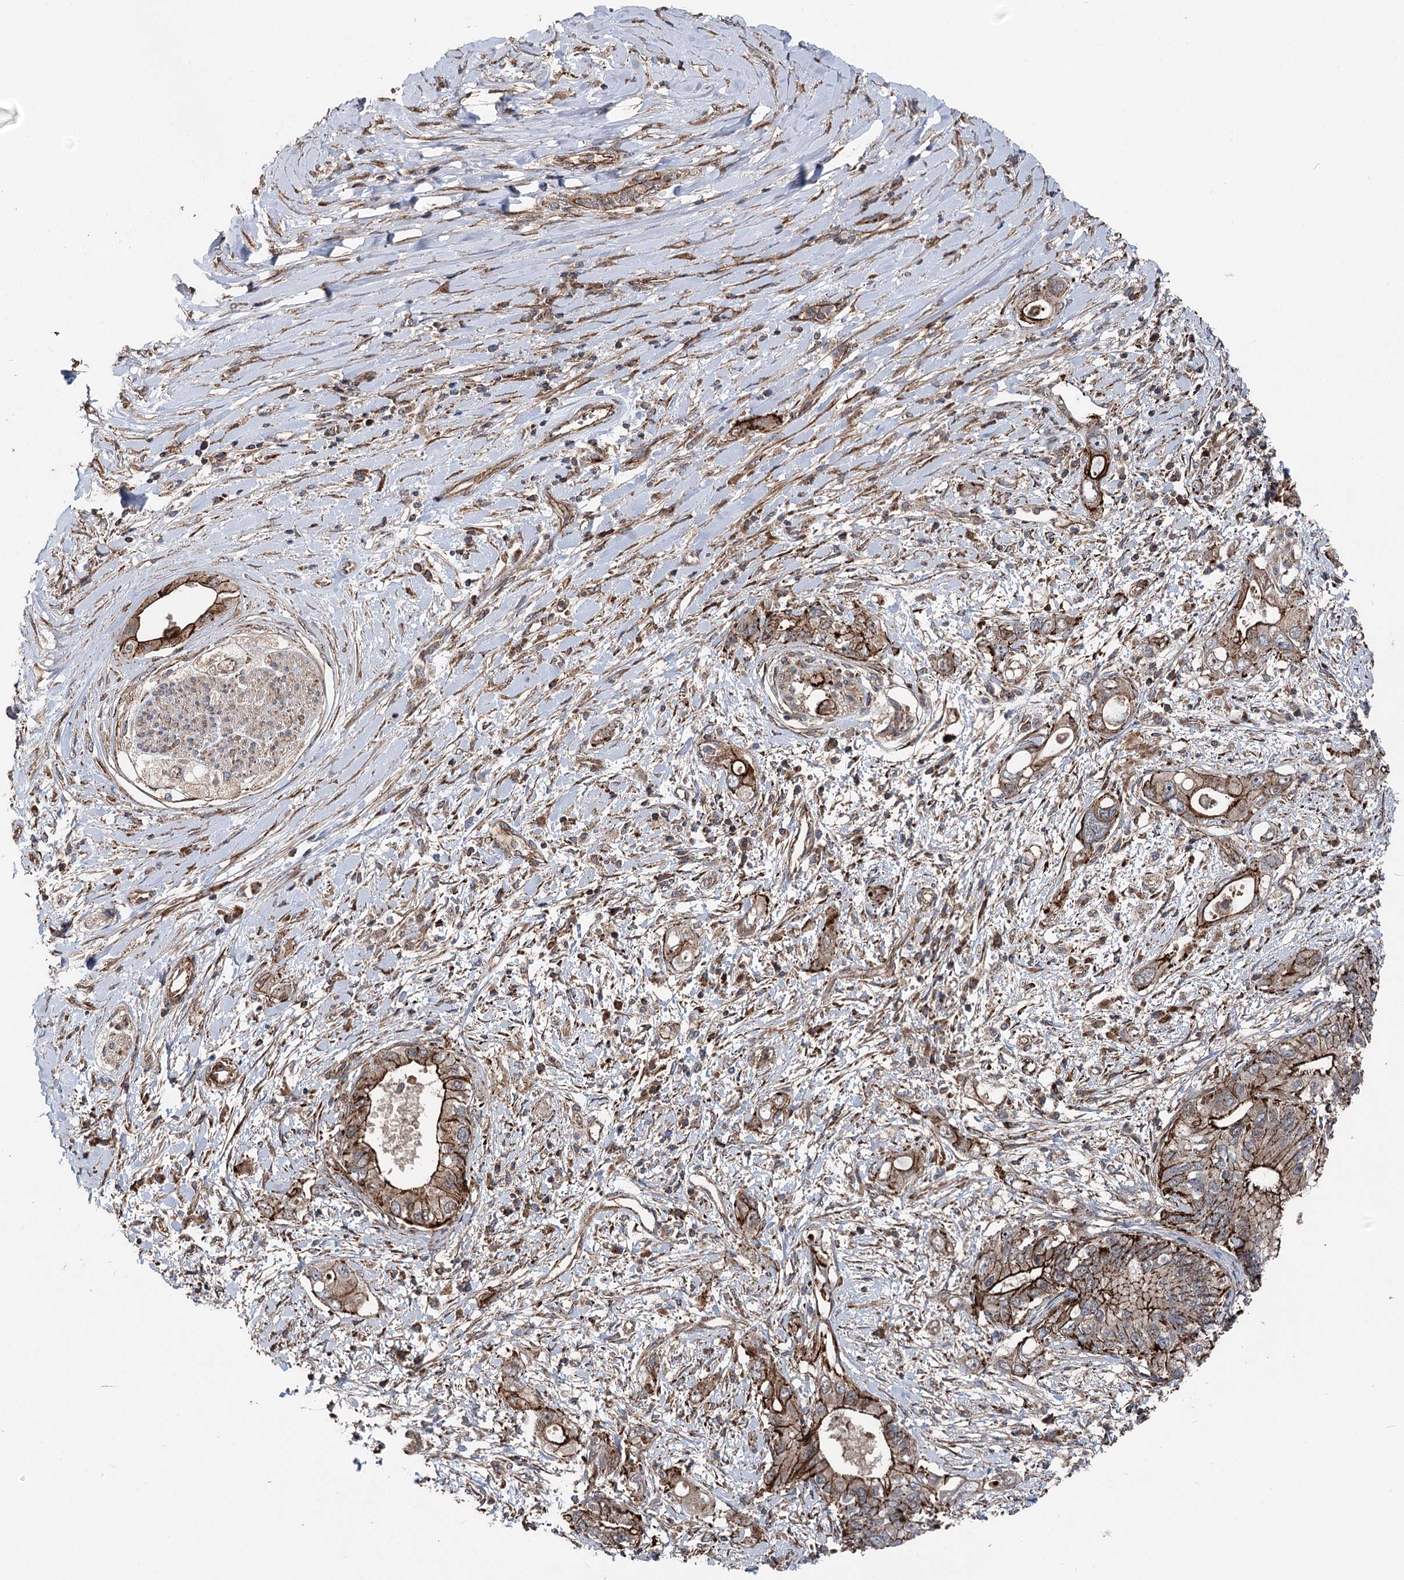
{"staining": {"intensity": "strong", "quantity": ">75%", "location": "cytoplasmic/membranous"}, "tissue": "pancreatic cancer", "cell_type": "Tumor cells", "image_type": "cancer", "snomed": [{"axis": "morphology", "description": "Inflammation, NOS"}, {"axis": "morphology", "description": "Adenocarcinoma, NOS"}, {"axis": "topography", "description": "Pancreas"}], "caption": "Brown immunohistochemical staining in pancreatic cancer demonstrates strong cytoplasmic/membranous positivity in approximately >75% of tumor cells.", "gene": "ITFG2", "patient": {"sex": "female", "age": 56}}